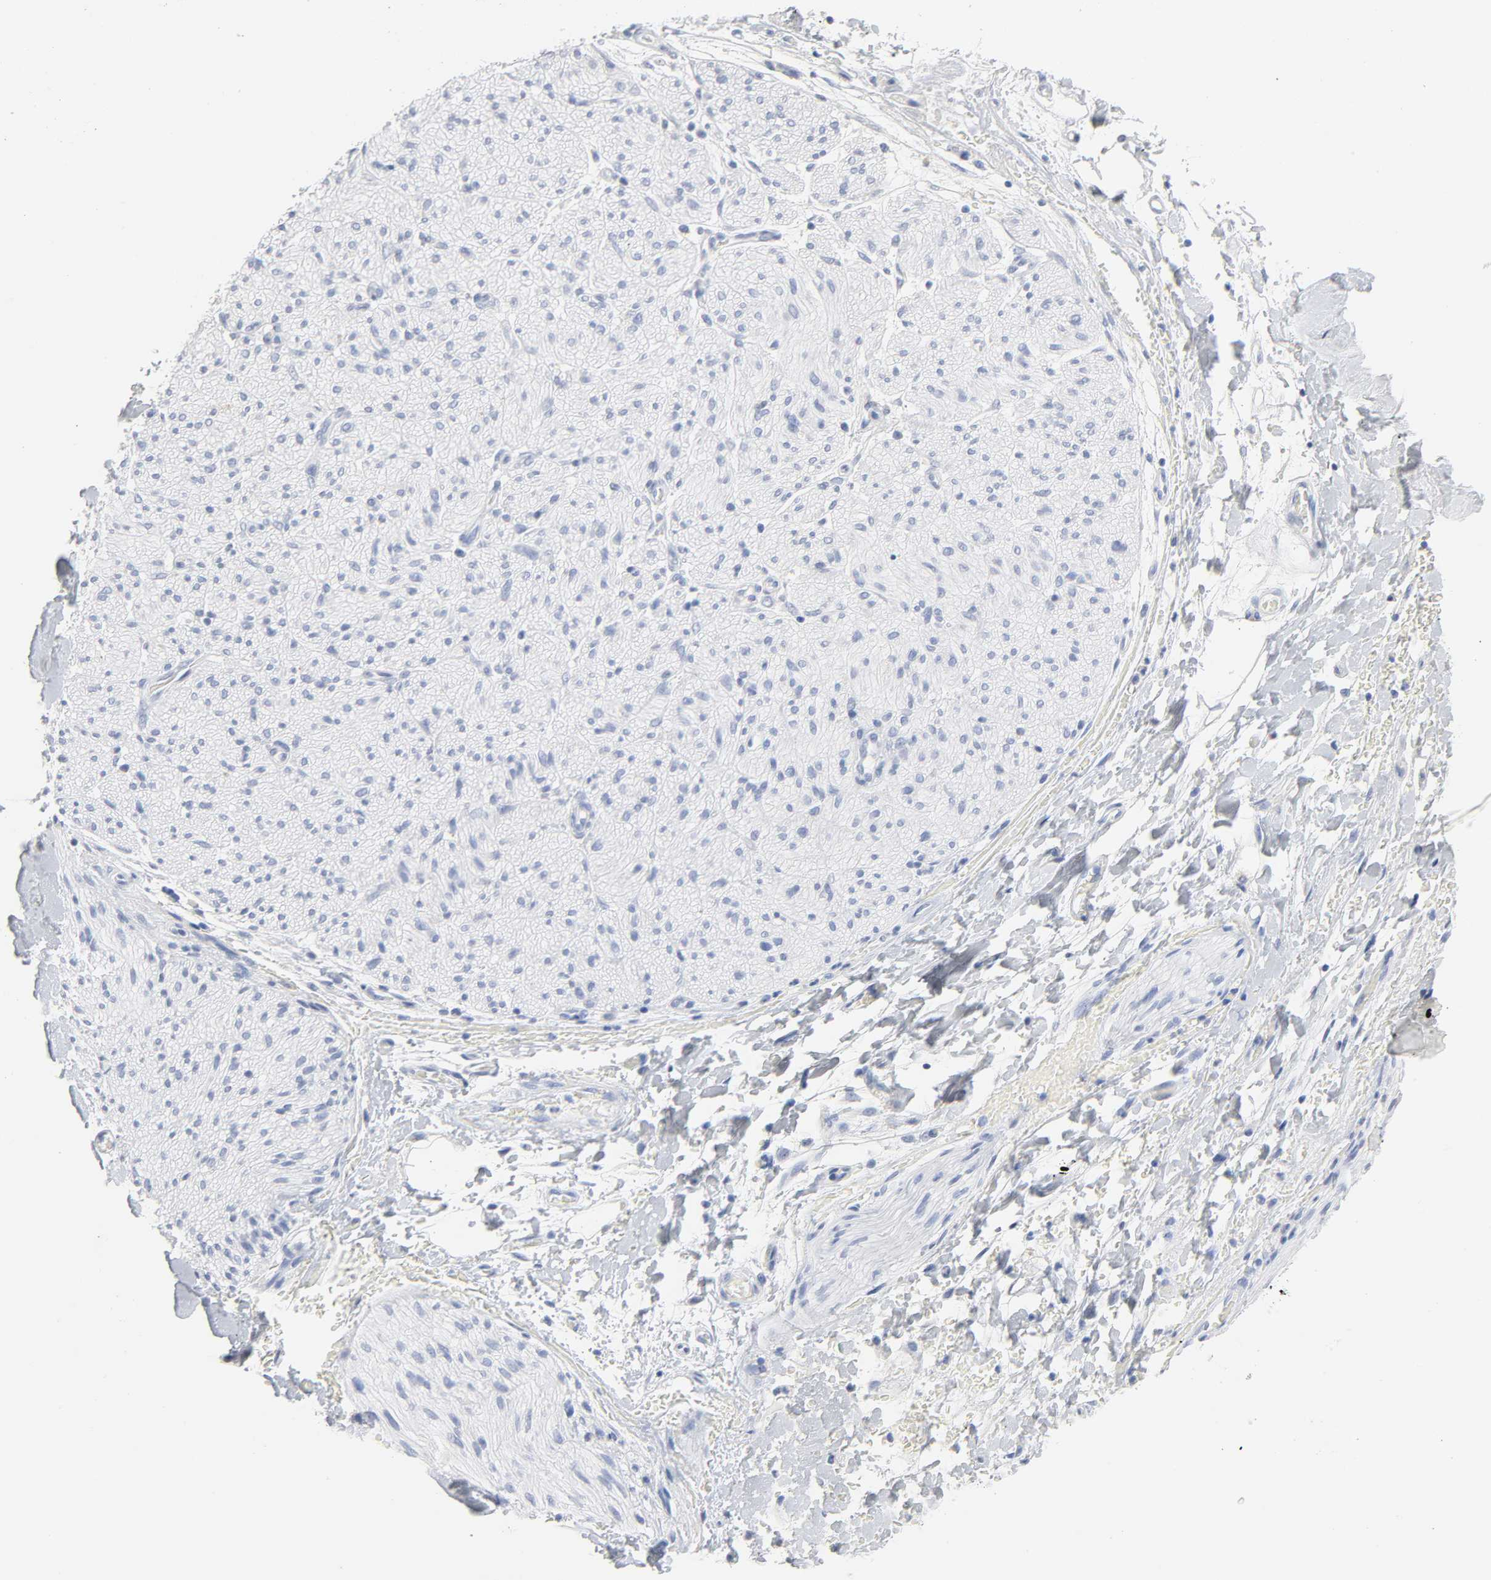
{"staining": {"intensity": "negative", "quantity": "none", "location": "none"}, "tissue": "adipose tissue", "cell_type": "Adipocytes", "image_type": "normal", "snomed": [{"axis": "morphology", "description": "Normal tissue, NOS"}, {"axis": "morphology", "description": "Cholangiocarcinoma"}, {"axis": "topography", "description": "Liver"}, {"axis": "topography", "description": "Peripheral nerve tissue"}], "caption": "The image displays no staining of adipocytes in benign adipose tissue. The staining is performed using DAB brown chromogen with nuclei counter-stained in using hematoxylin.", "gene": "ACP3", "patient": {"sex": "male", "age": 50}}